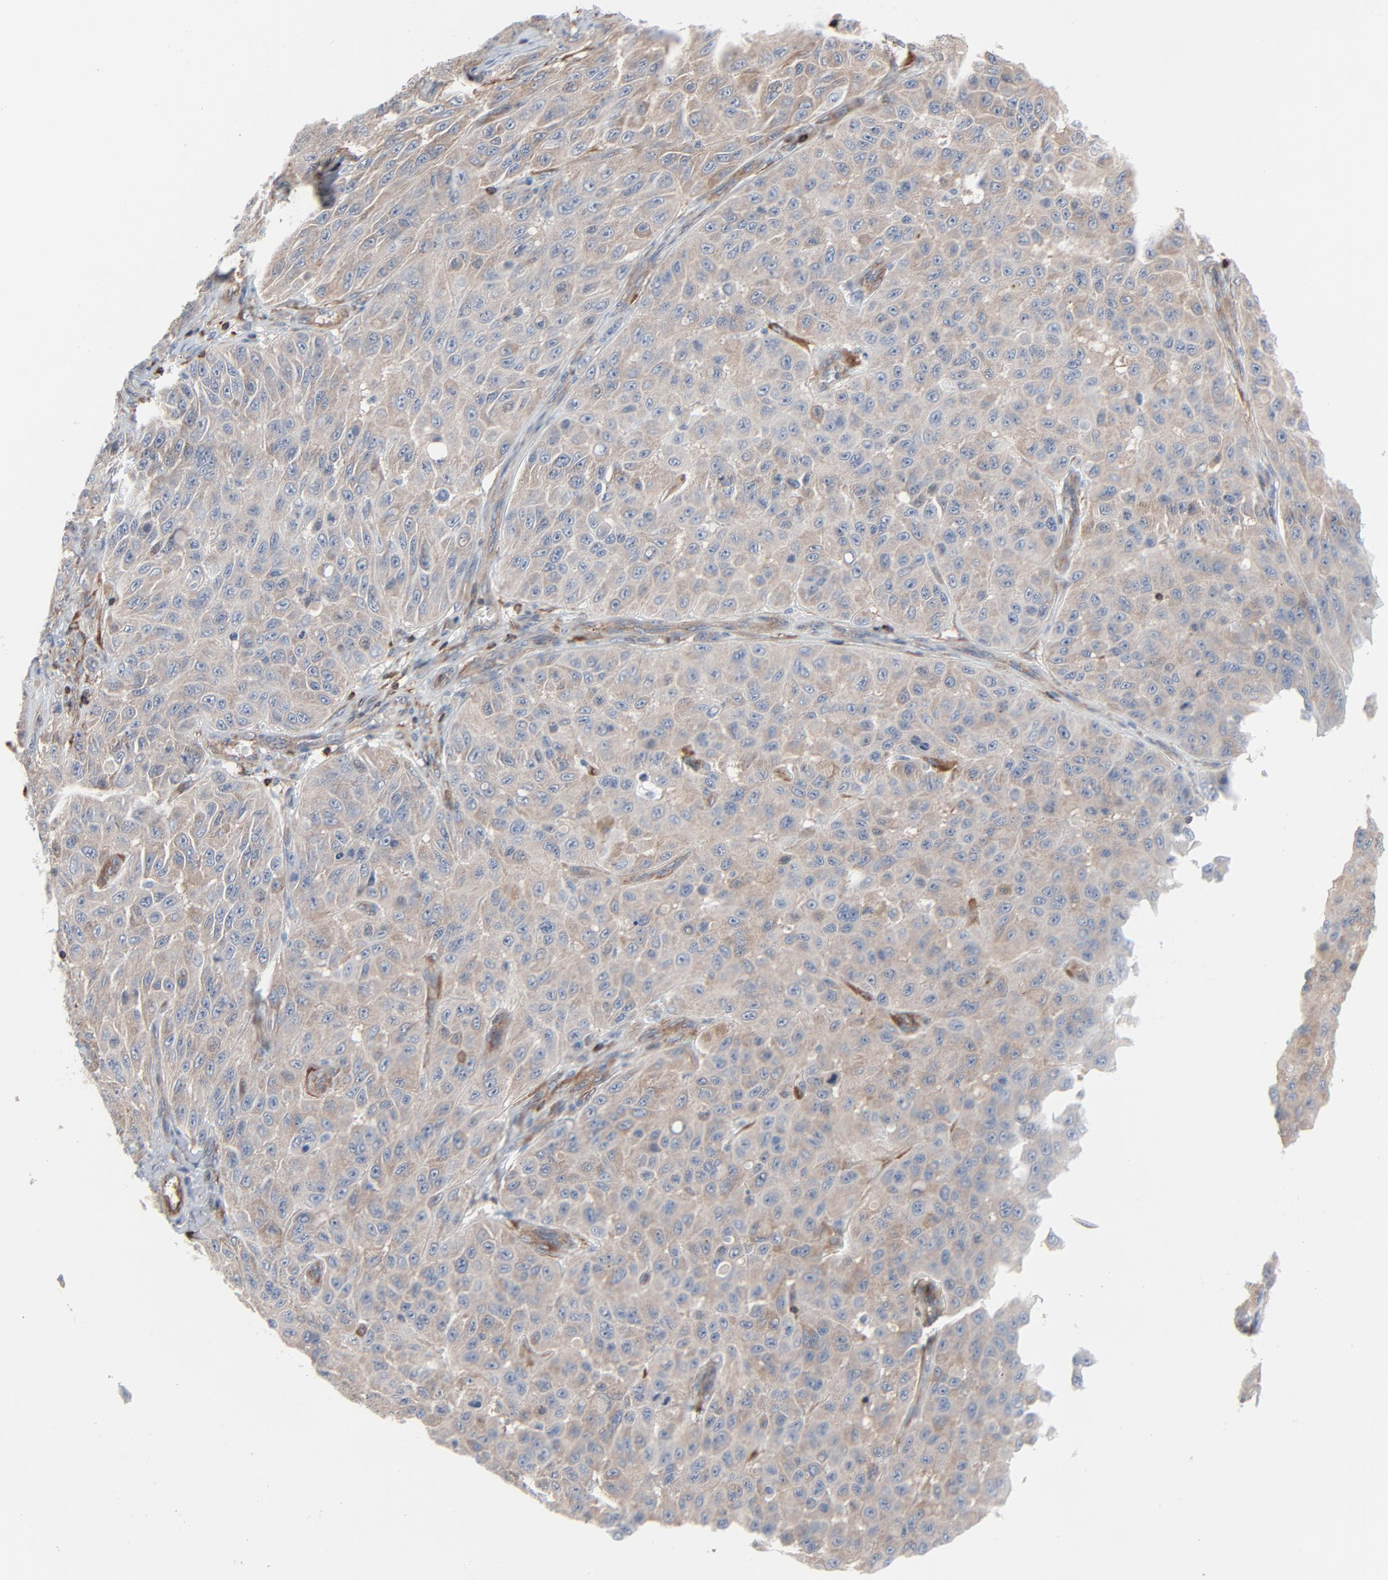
{"staining": {"intensity": "moderate", "quantity": ">75%", "location": "cytoplasmic/membranous"}, "tissue": "melanoma", "cell_type": "Tumor cells", "image_type": "cancer", "snomed": [{"axis": "morphology", "description": "Malignant melanoma, NOS"}, {"axis": "topography", "description": "Skin"}], "caption": "The immunohistochemical stain shows moderate cytoplasmic/membranous expression in tumor cells of melanoma tissue.", "gene": "OPTN", "patient": {"sex": "male", "age": 30}}